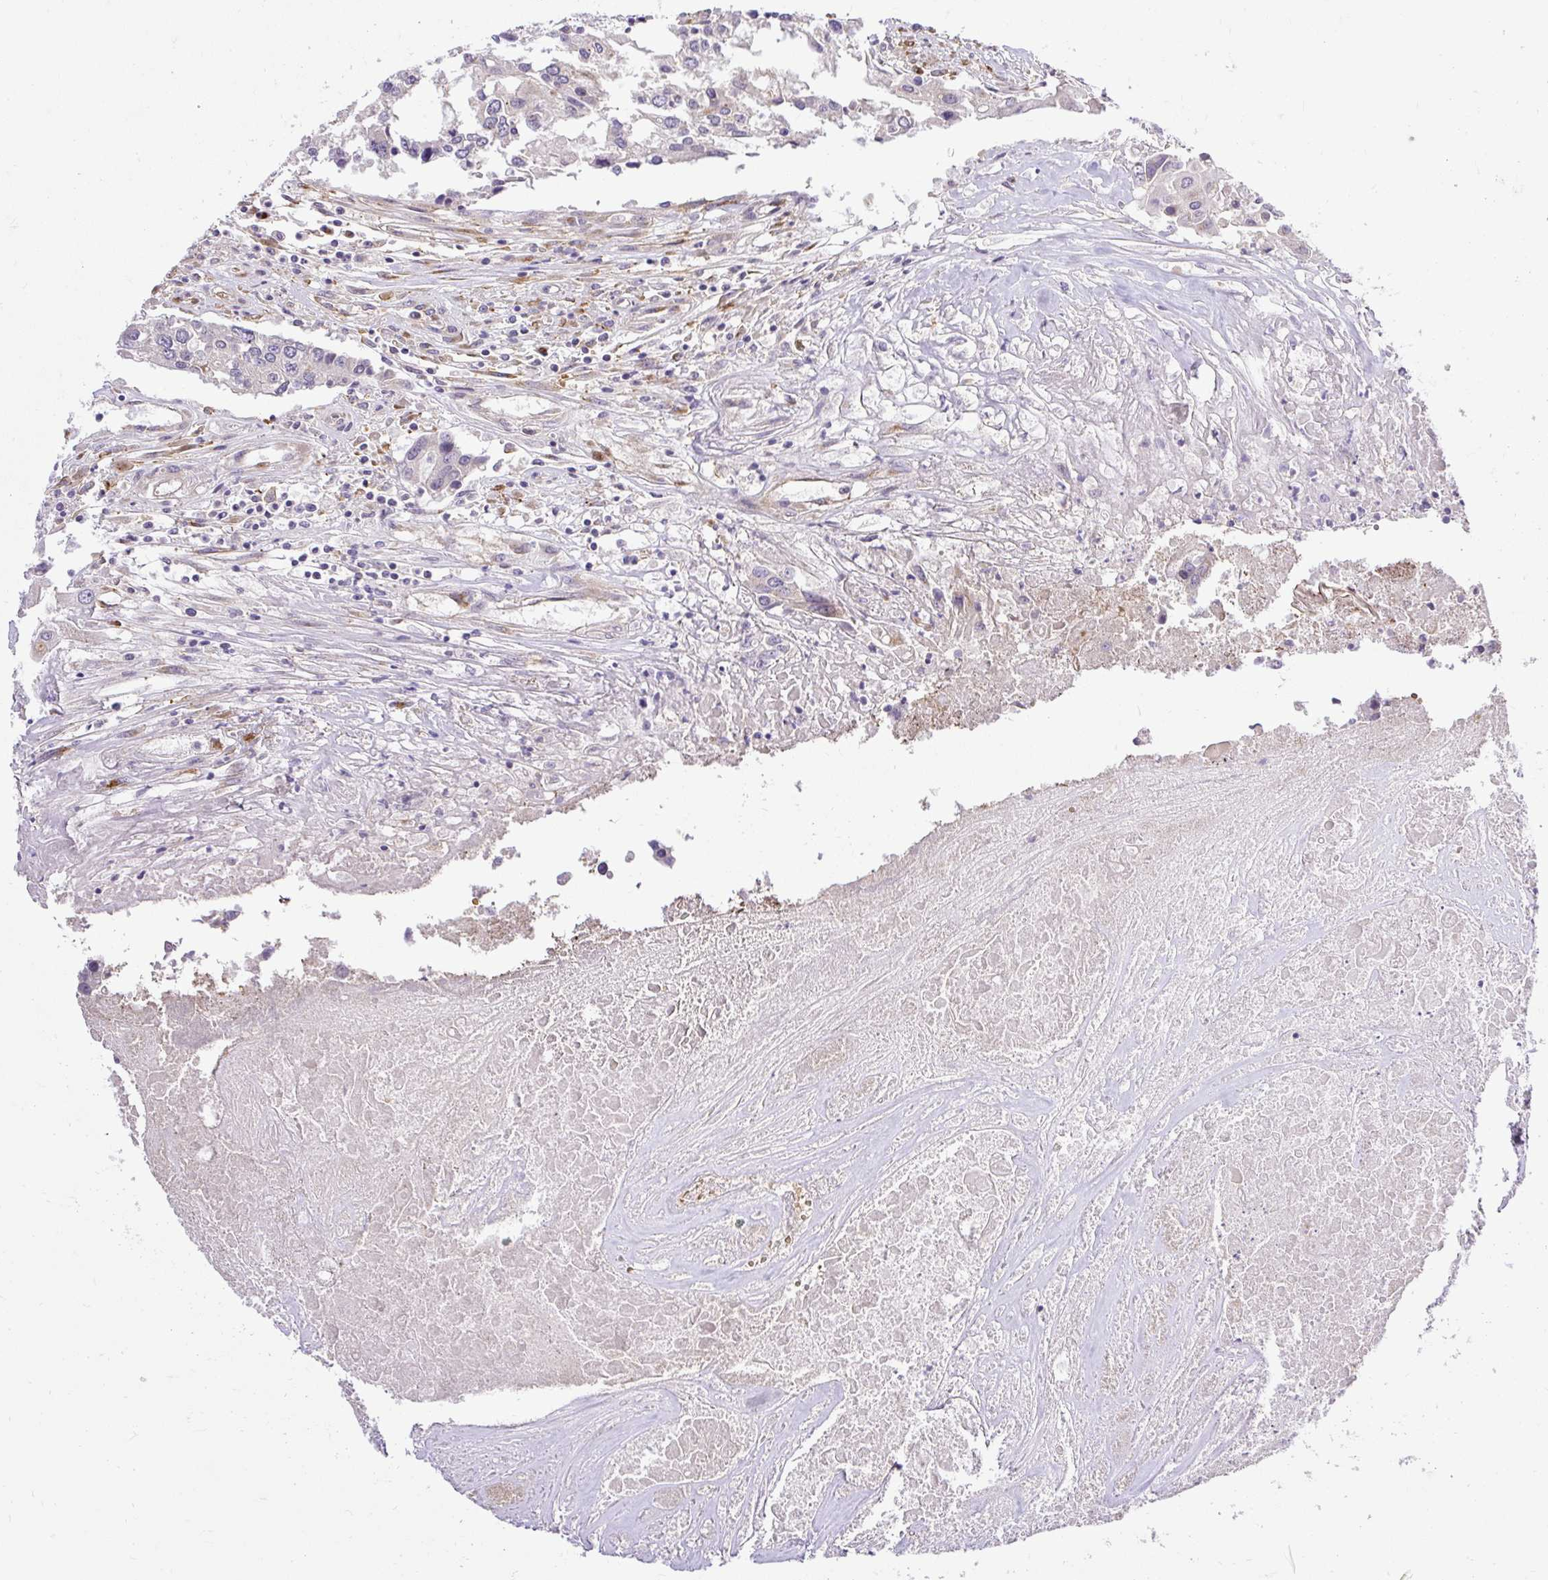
{"staining": {"intensity": "weak", "quantity": "<25%", "location": "cytoplasmic/membranous"}, "tissue": "colorectal cancer", "cell_type": "Tumor cells", "image_type": "cancer", "snomed": [{"axis": "morphology", "description": "Adenocarcinoma, NOS"}, {"axis": "topography", "description": "Colon"}], "caption": "Tumor cells are negative for brown protein staining in colorectal cancer. (Immunohistochemistry, brightfield microscopy, high magnification).", "gene": "SMC4", "patient": {"sex": "male", "age": 77}}